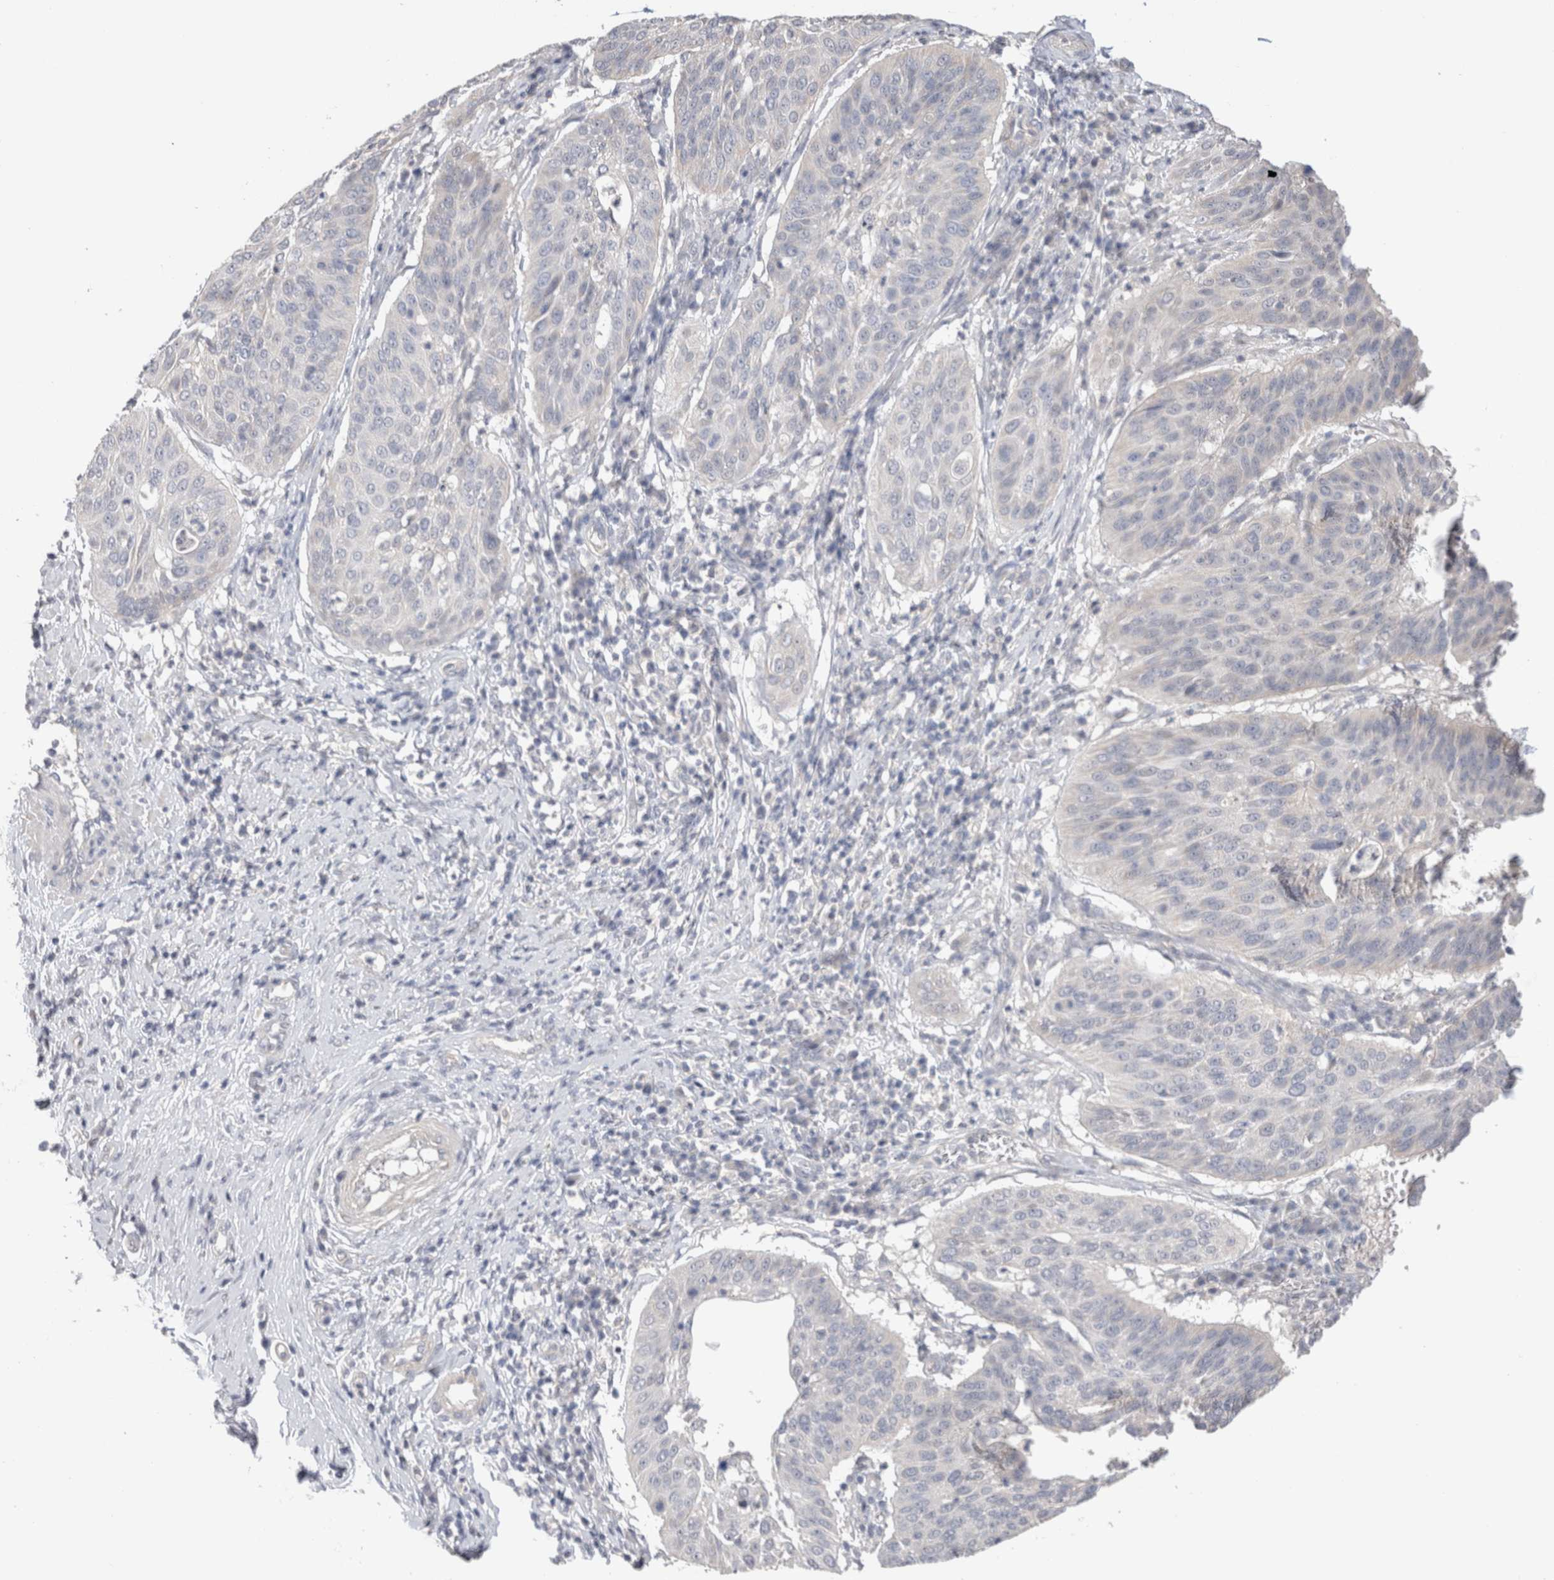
{"staining": {"intensity": "negative", "quantity": "none", "location": "none"}, "tissue": "cervical cancer", "cell_type": "Tumor cells", "image_type": "cancer", "snomed": [{"axis": "morphology", "description": "Normal tissue, NOS"}, {"axis": "morphology", "description": "Squamous cell carcinoma, NOS"}, {"axis": "topography", "description": "Cervix"}], "caption": "Micrograph shows no protein positivity in tumor cells of cervical cancer tissue. (IHC, brightfield microscopy, high magnification).", "gene": "DMD", "patient": {"sex": "female", "age": 39}}